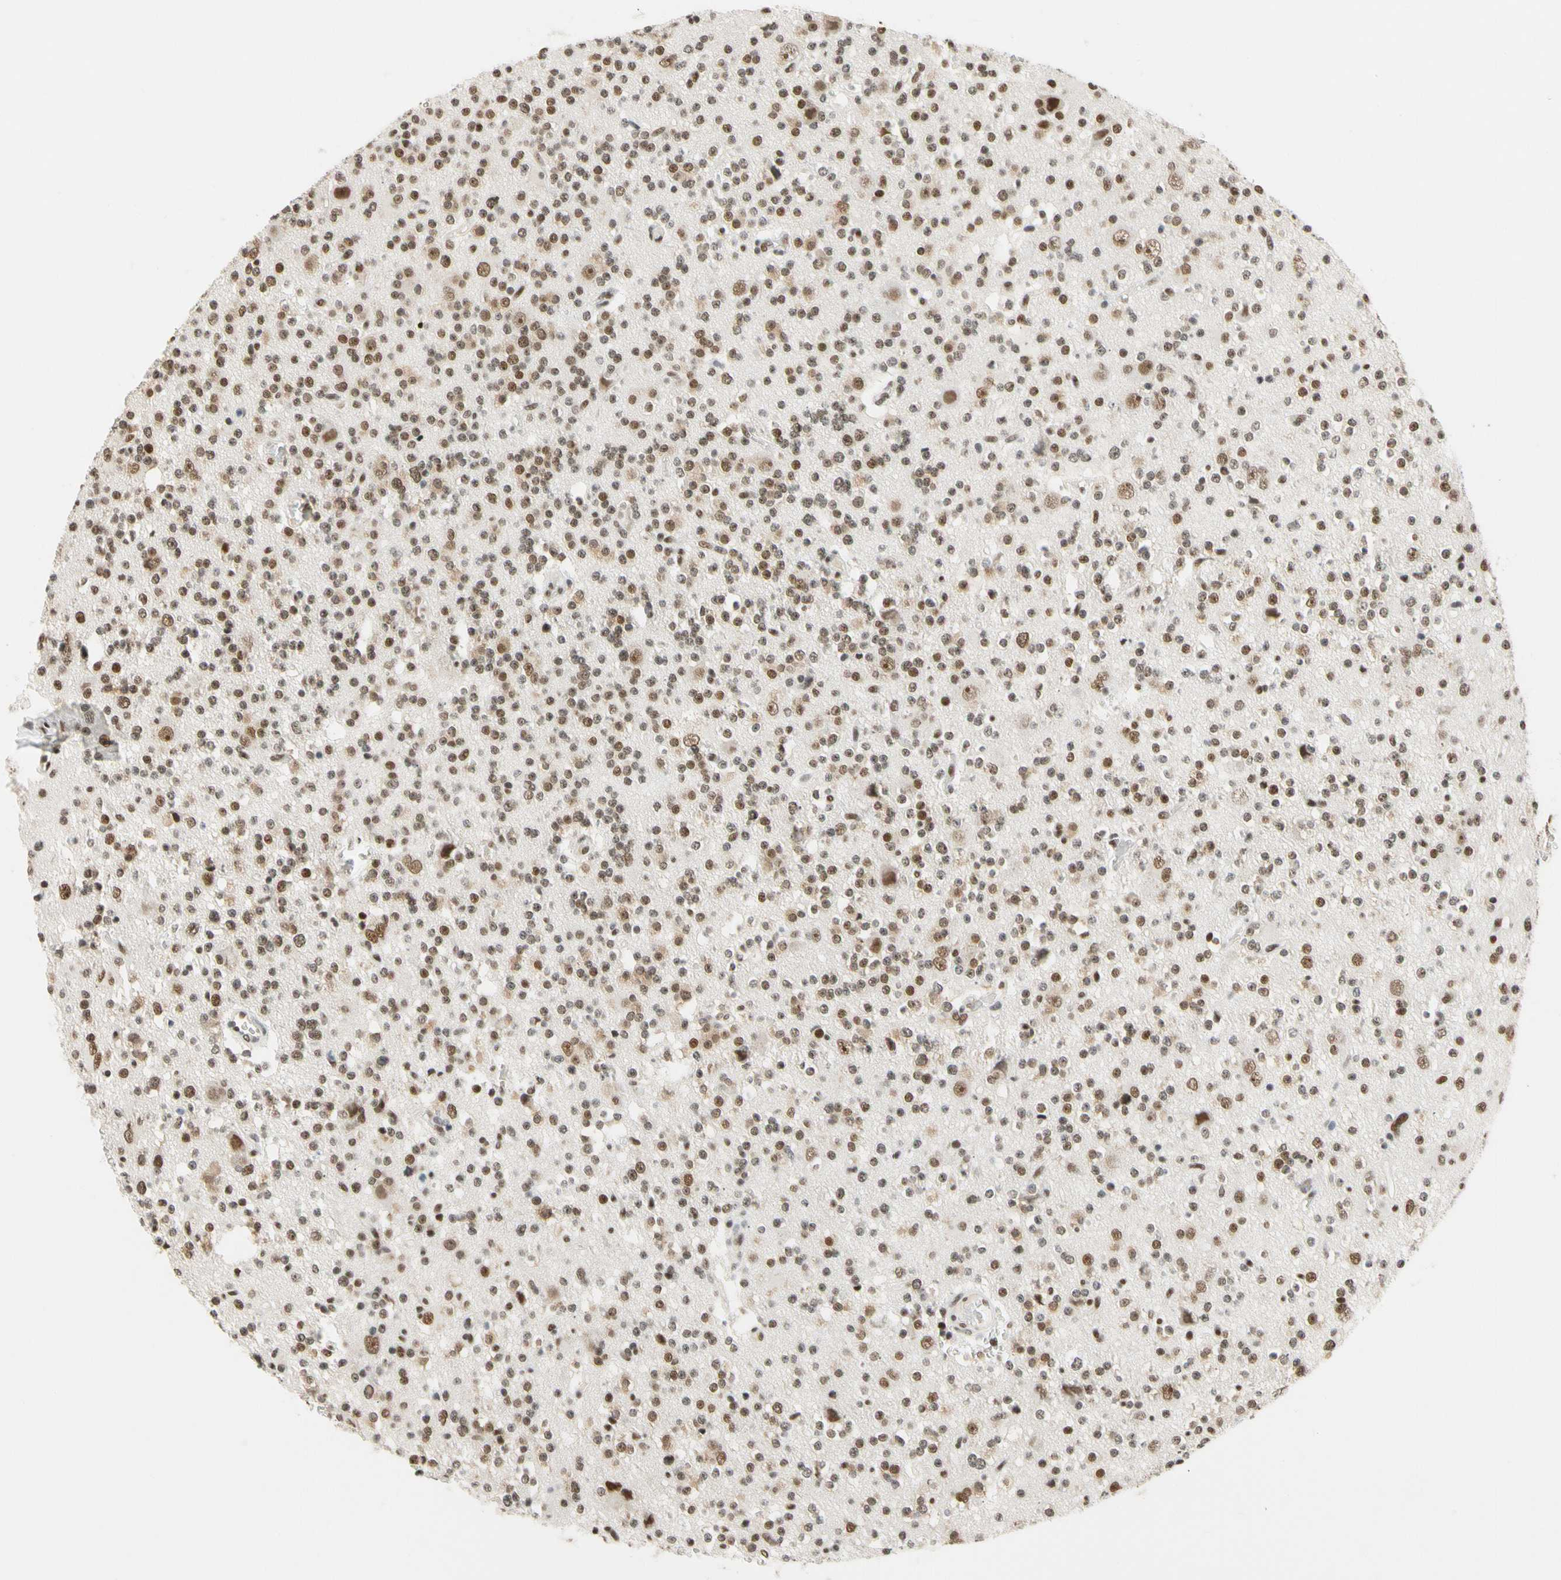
{"staining": {"intensity": "moderate", "quantity": ">75%", "location": "nuclear"}, "tissue": "glioma", "cell_type": "Tumor cells", "image_type": "cancer", "snomed": [{"axis": "morphology", "description": "Glioma, malignant, High grade"}, {"axis": "topography", "description": "Brain"}], "caption": "Protein expression analysis of human glioma reveals moderate nuclear positivity in approximately >75% of tumor cells. The staining is performed using DAB brown chromogen to label protein expression. The nuclei are counter-stained blue using hematoxylin.", "gene": "ZSCAN16", "patient": {"sex": "male", "age": 47}}